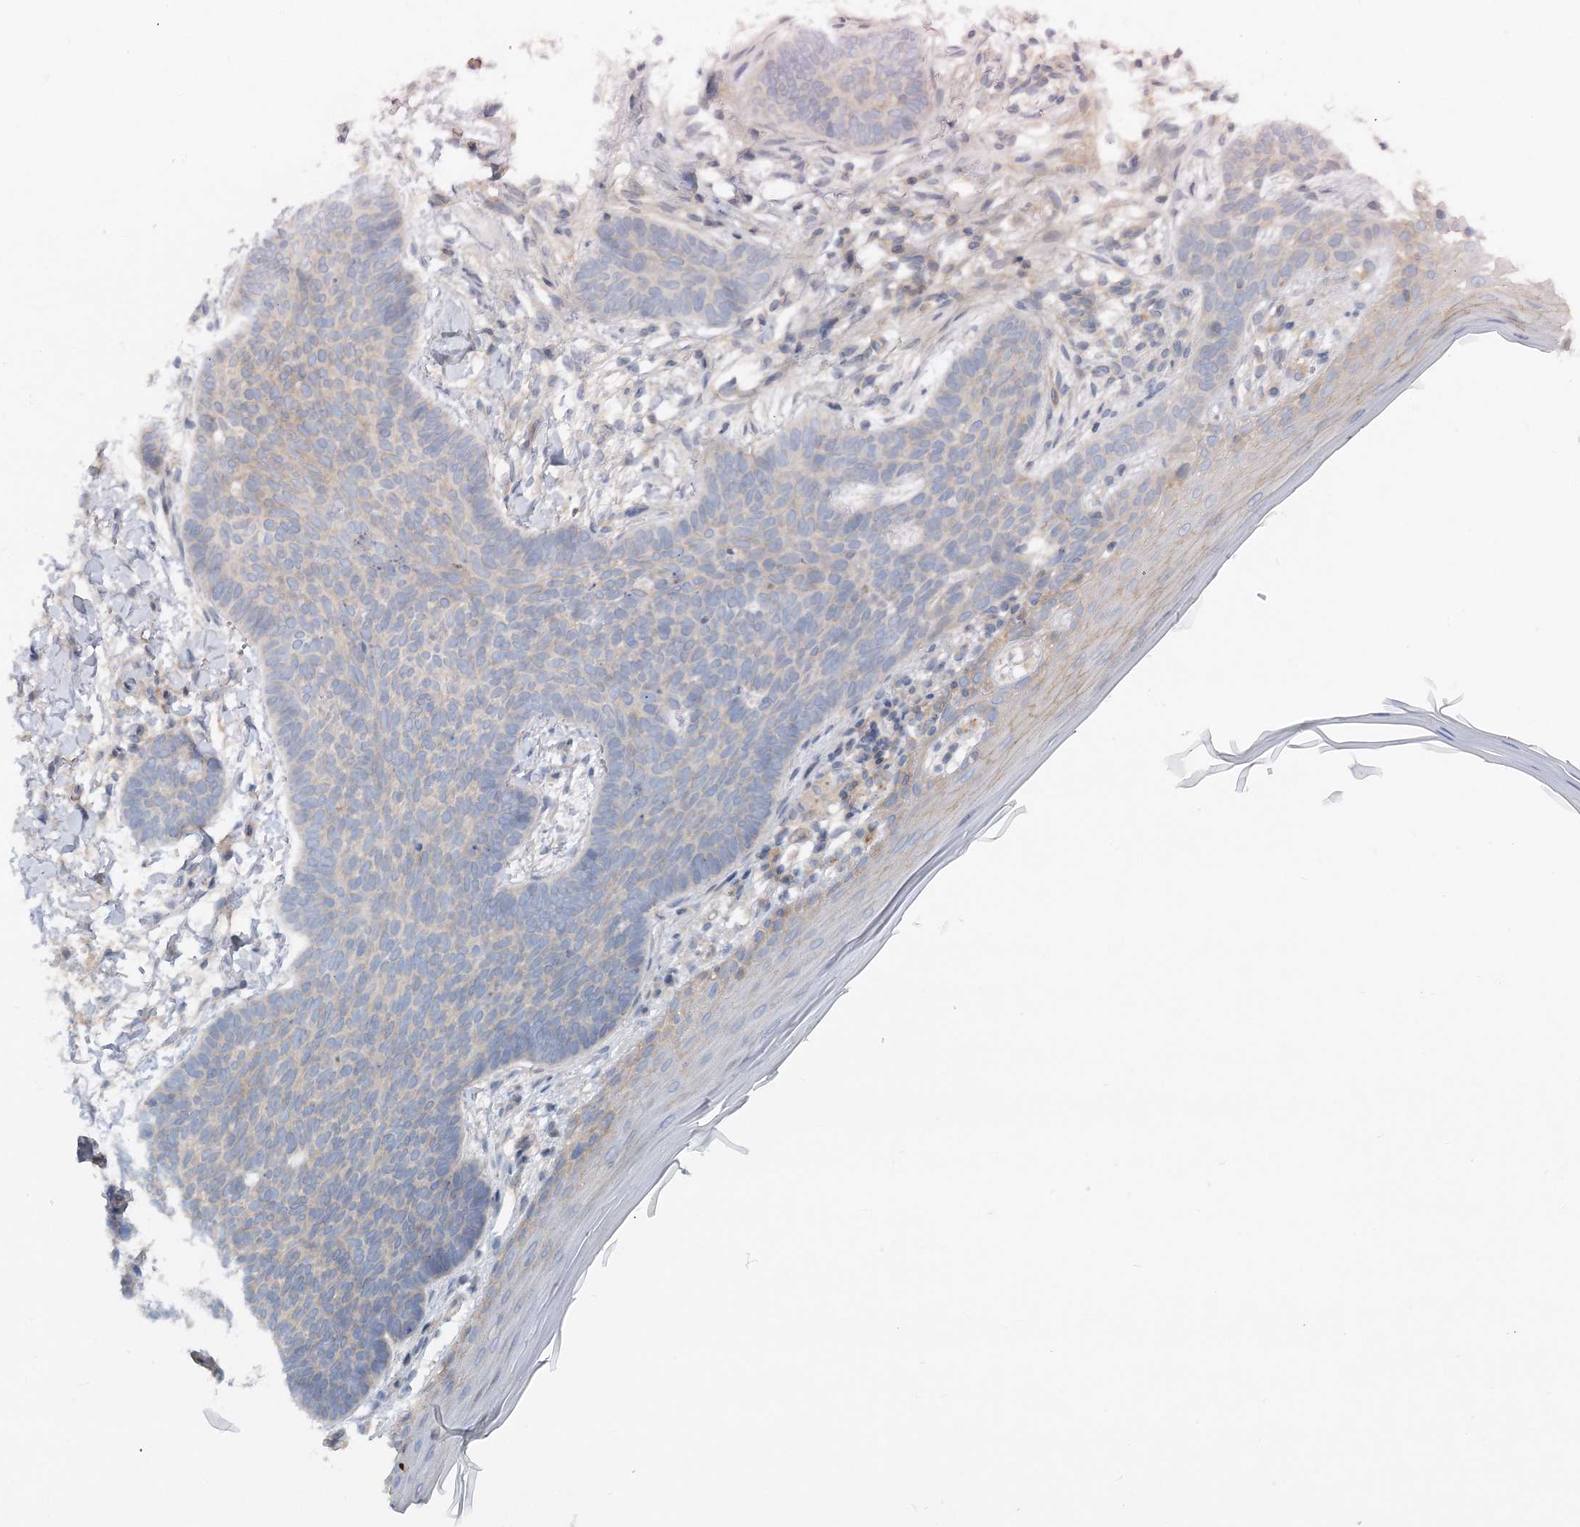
{"staining": {"intensity": "negative", "quantity": "none", "location": "none"}, "tissue": "skin cancer", "cell_type": "Tumor cells", "image_type": "cancer", "snomed": [{"axis": "morphology", "description": "Normal tissue, NOS"}, {"axis": "morphology", "description": "Basal cell carcinoma"}, {"axis": "topography", "description": "Skin"}], "caption": "Skin cancer was stained to show a protein in brown. There is no significant expression in tumor cells. (DAB immunohistochemistry (IHC), high magnification).", "gene": "DNMBP", "patient": {"sex": "male", "age": 50}}